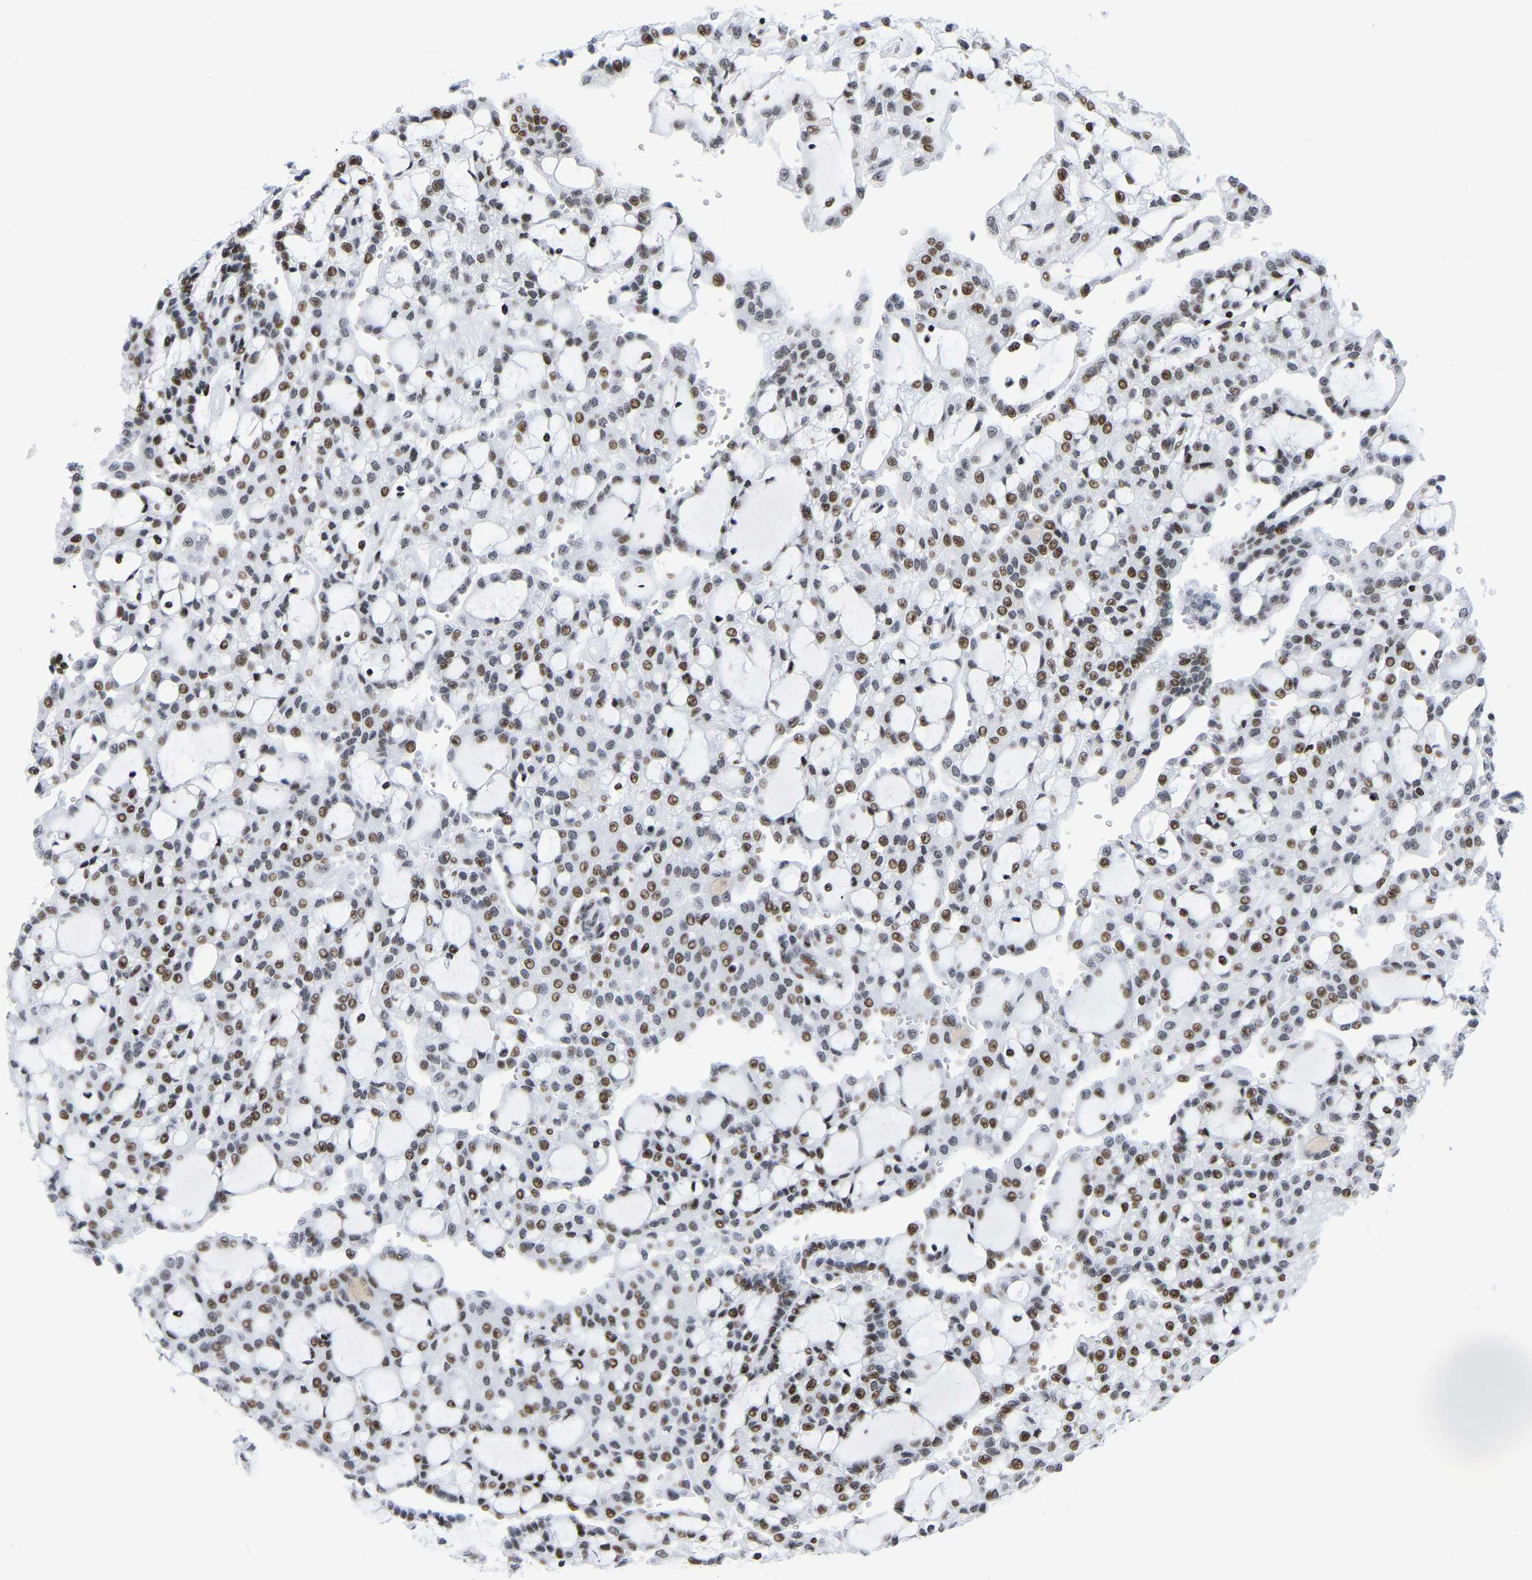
{"staining": {"intensity": "moderate", "quantity": ">75%", "location": "nuclear"}, "tissue": "renal cancer", "cell_type": "Tumor cells", "image_type": "cancer", "snomed": [{"axis": "morphology", "description": "Adenocarcinoma, NOS"}, {"axis": "topography", "description": "Kidney"}], "caption": "Immunohistochemistry (IHC) of human adenocarcinoma (renal) reveals medium levels of moderate nuclear expression in about >75% of tumor cells.", "gene": "PRCC", "patient": {"sex": "male", "age": 63}}